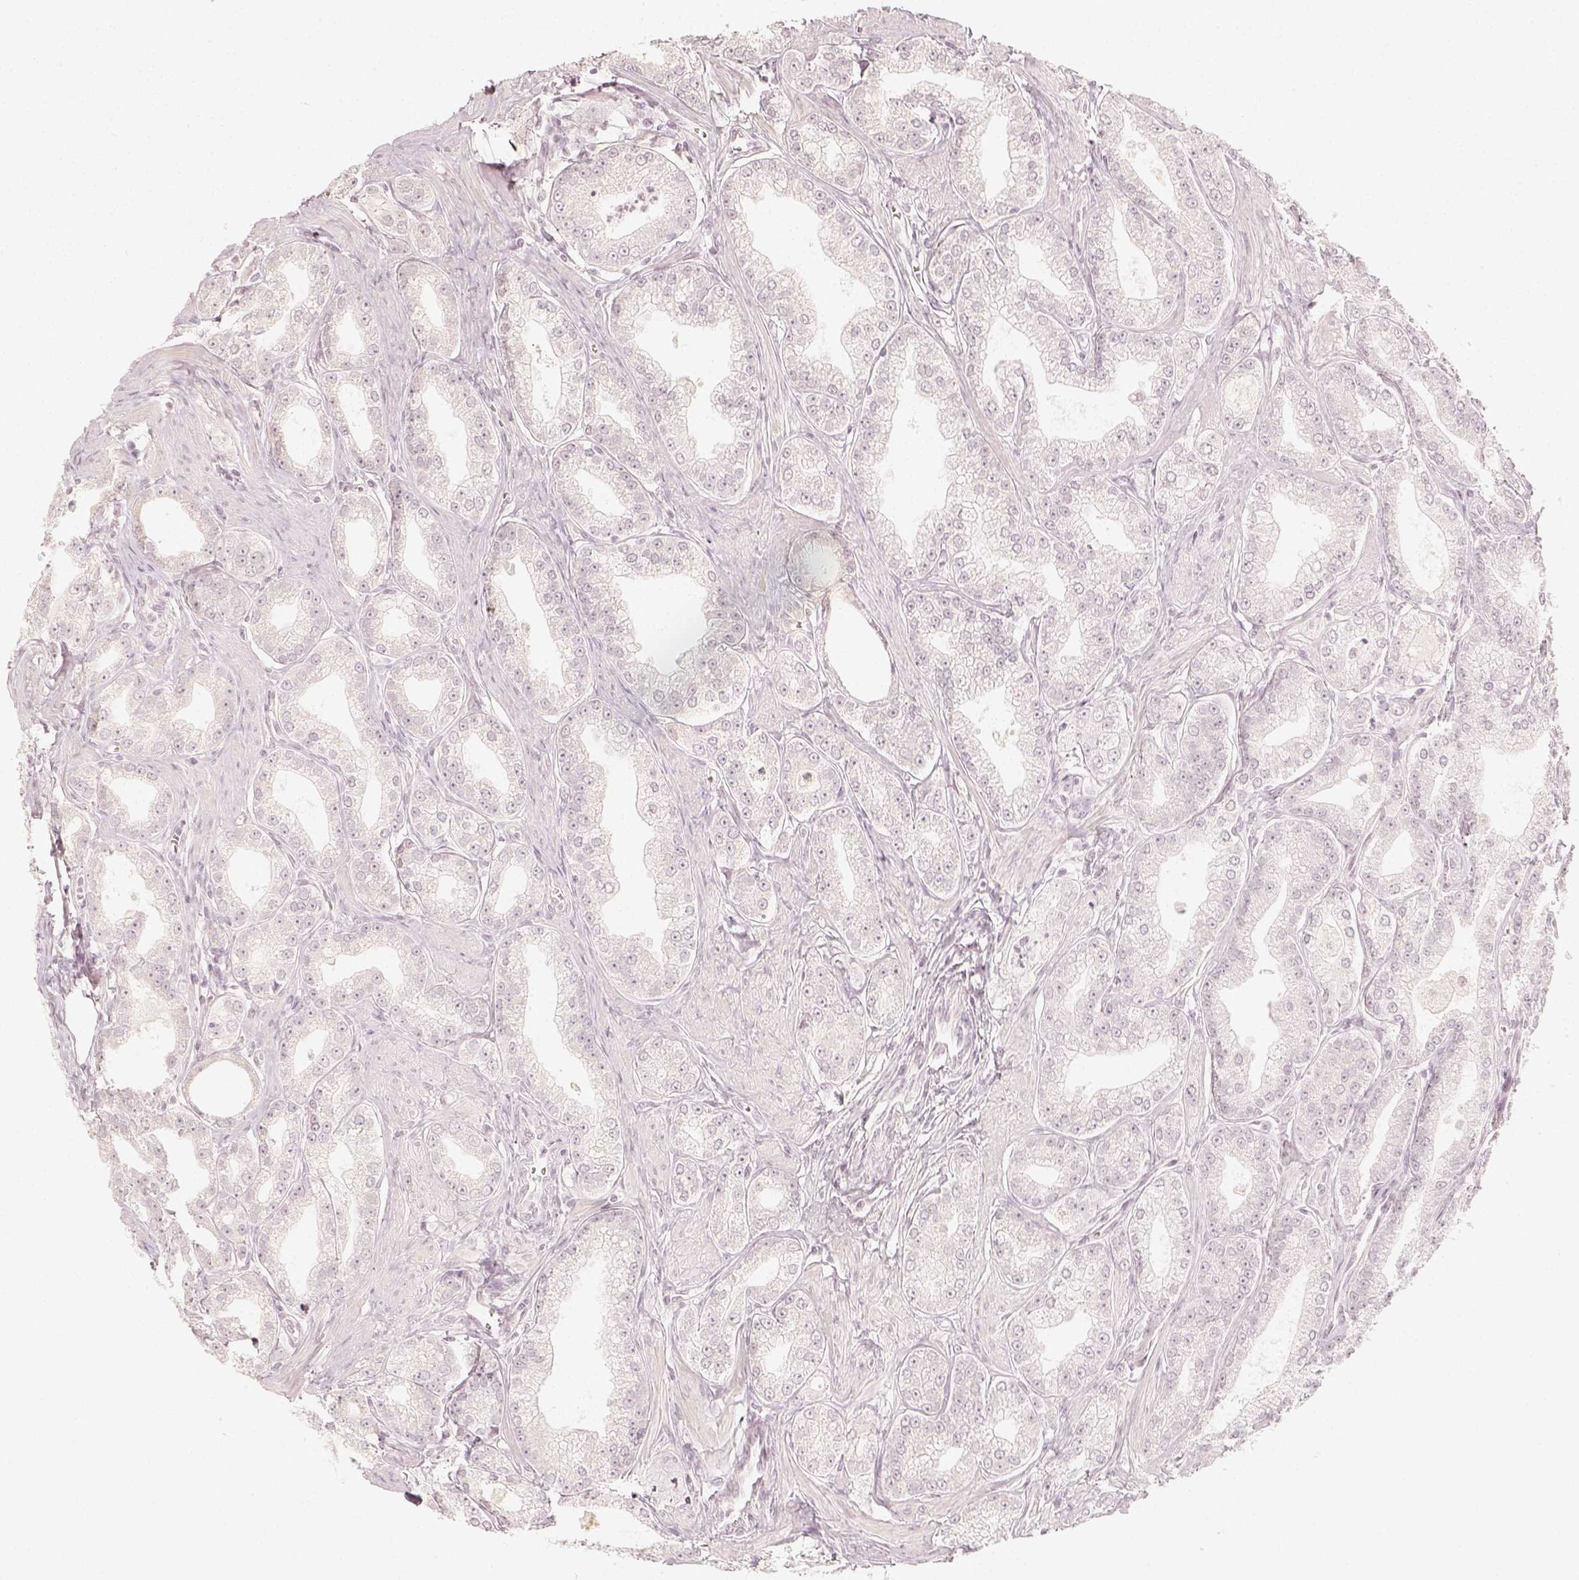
{"staining": {"intensity": "negative", "quantity": "none", "location": "none"}, "tissue": "prostate cancer", "cell_type": "Tumor cells", "image_type": "cancer", "snomed": [{"axis": "morphology", "description": "Adenocarcinoma, NOS"}, {"axis": "topography", "description": "Prostate"}], "caption": "Human prostate cancer (adenocarcinoma) stained for a protein using IHC reveals no staining in tumor cells.", "gene": "DSG4", "patient": {"sex": "male", "age": 71}}